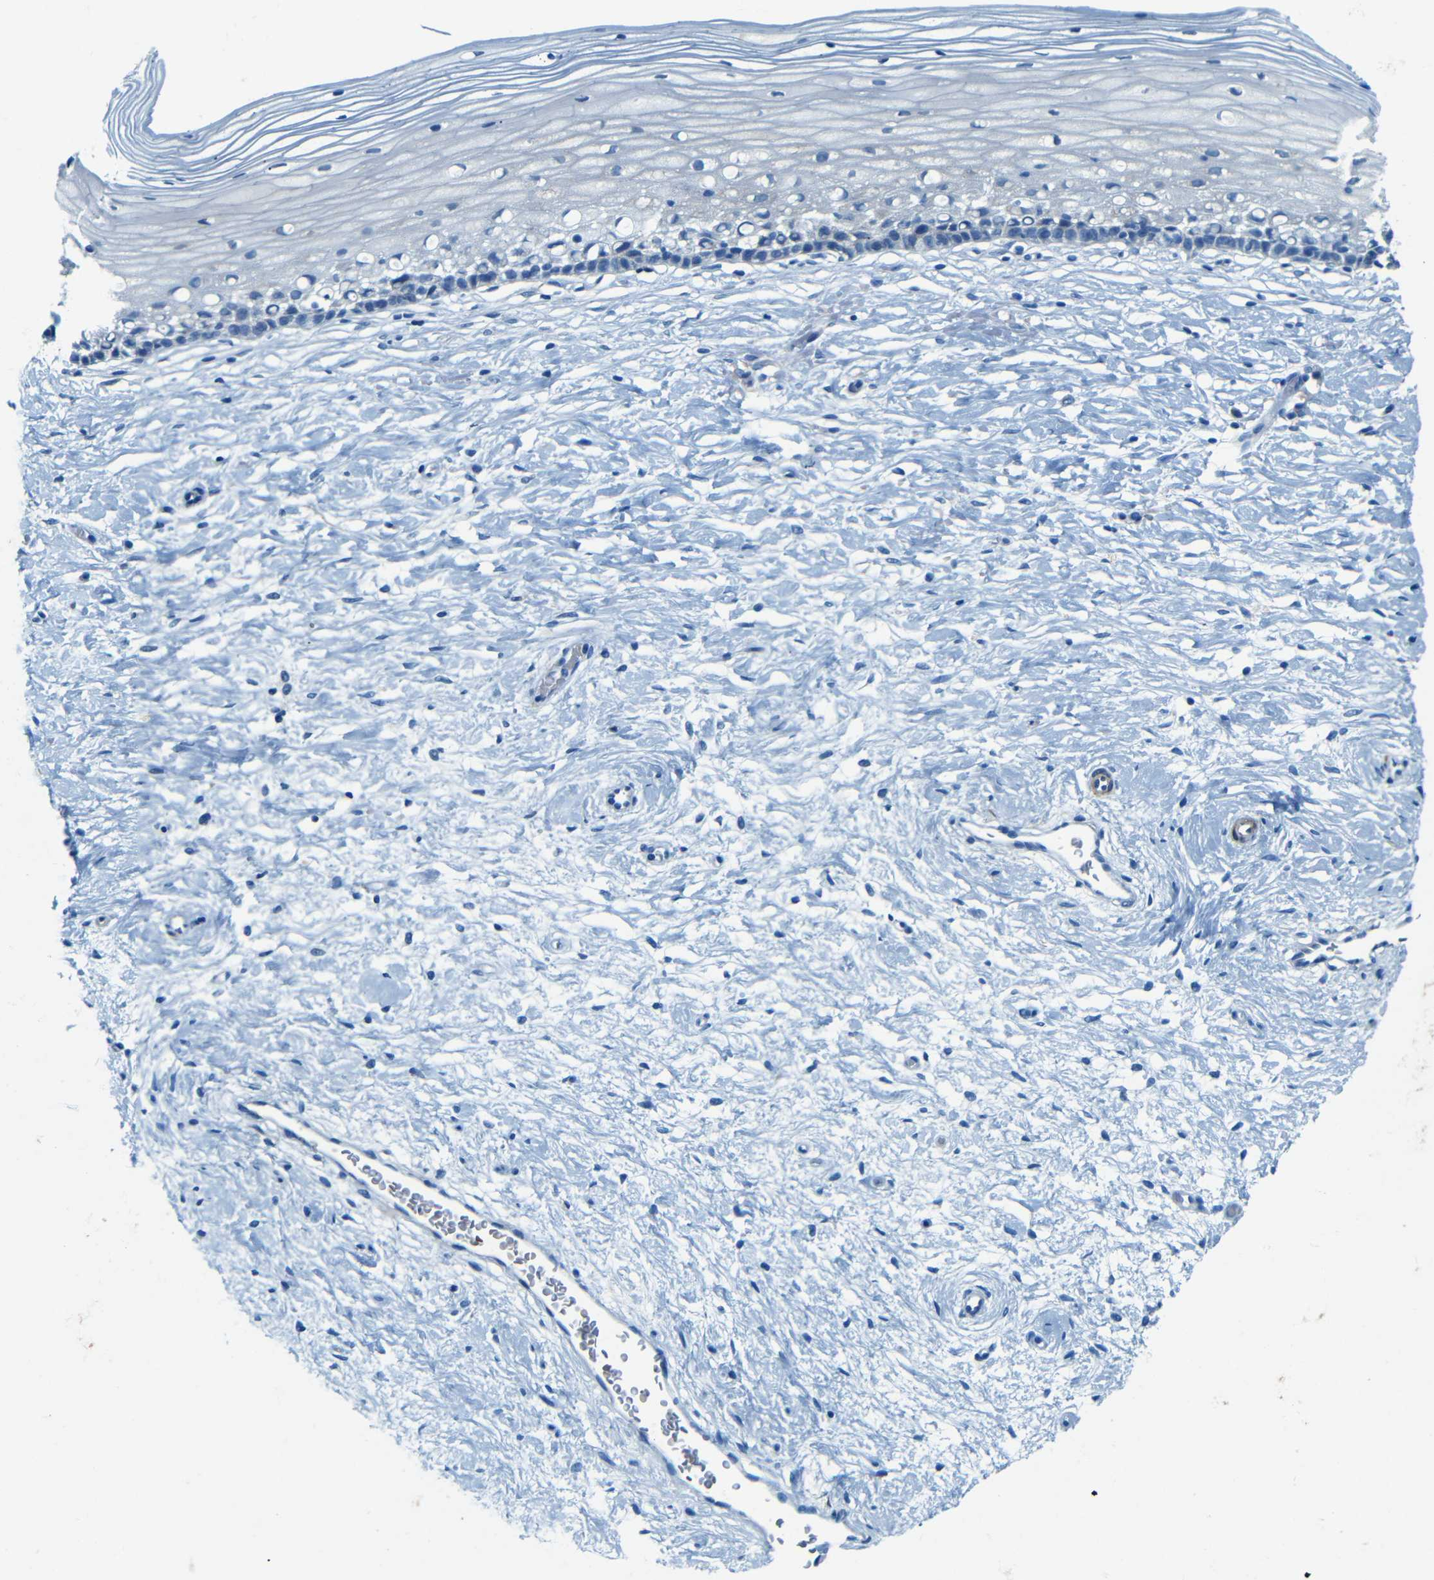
{"staining": {"intensity": "negative", "quantity": "none", "location": "none"}, "tissue": "cervix", "cell_type": "Glandular cells", "image_type": "normal", "snomed": [{"axis": "morphology", "description": "Normal tissue, NOS"}, {"axis": "topography", "description": "Cervix"}], "caption": "The image shows no significant positivity in glandular cells of cervix. (DAB (3,3'-diaminobenzidine) immunohistochemistry with hematoxylin counter stain).", "gene": "MAP2", "patient": {"sex": "female", "age": 39}}